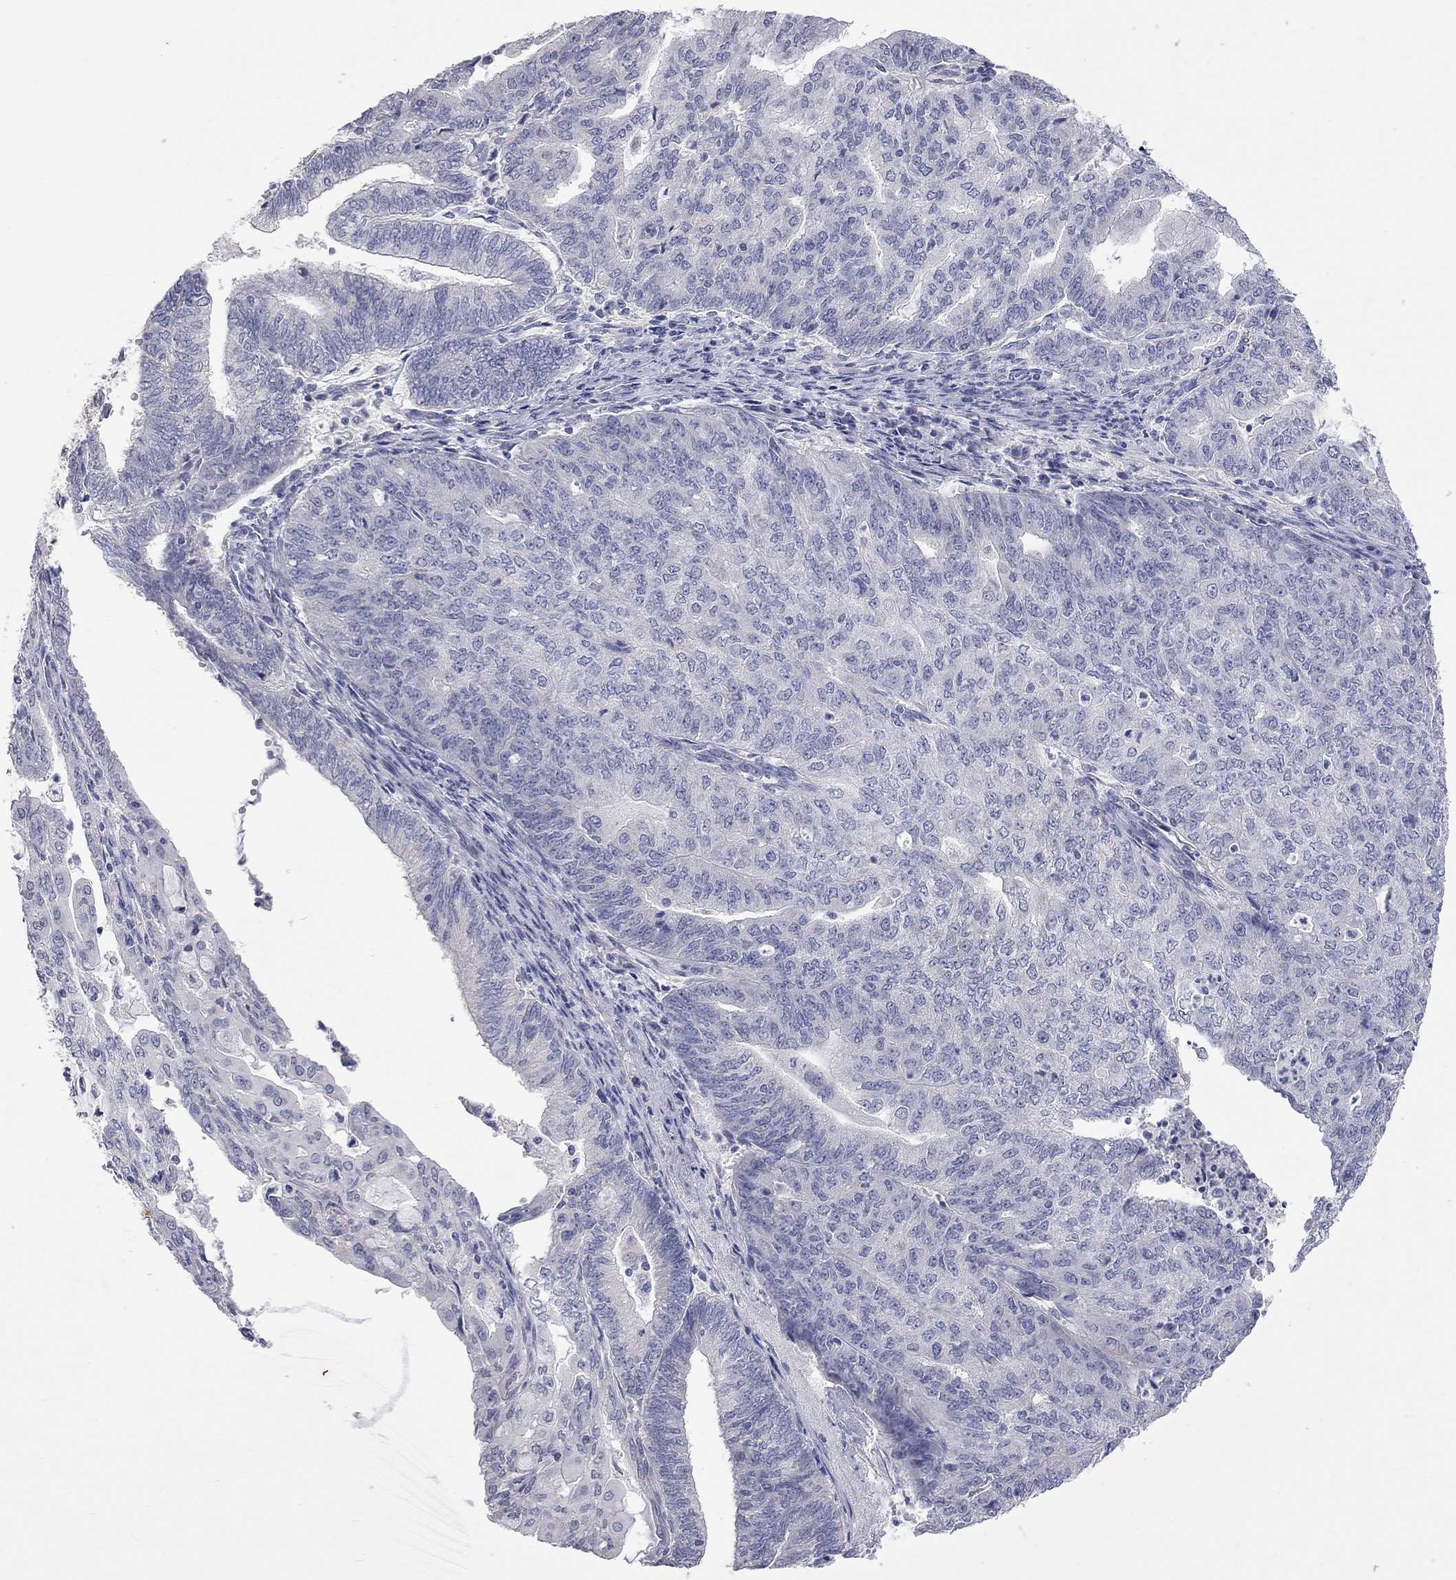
{"staining": {"intensity": "negative", "quantity": "none", "location": "none"}, "tissue": "endometrial cancer", "cell_type": "Tumor cells", "image_type": "cancer", "snomed": [{"axis": "morphology", "description": "Adenocarcinoma, NOS"}, {"axis": "topography", "description": "Endometrium"}], "caption": "IHC histopathology image of neoplastic tissue: human endometrial adenocarcinoma stained with DAB (3,3'-diaminobenzidine) shows no significant protein staining in tumor cells.", "gene": "OPRK1", "patient": {"sex": "female", "age": 82}}